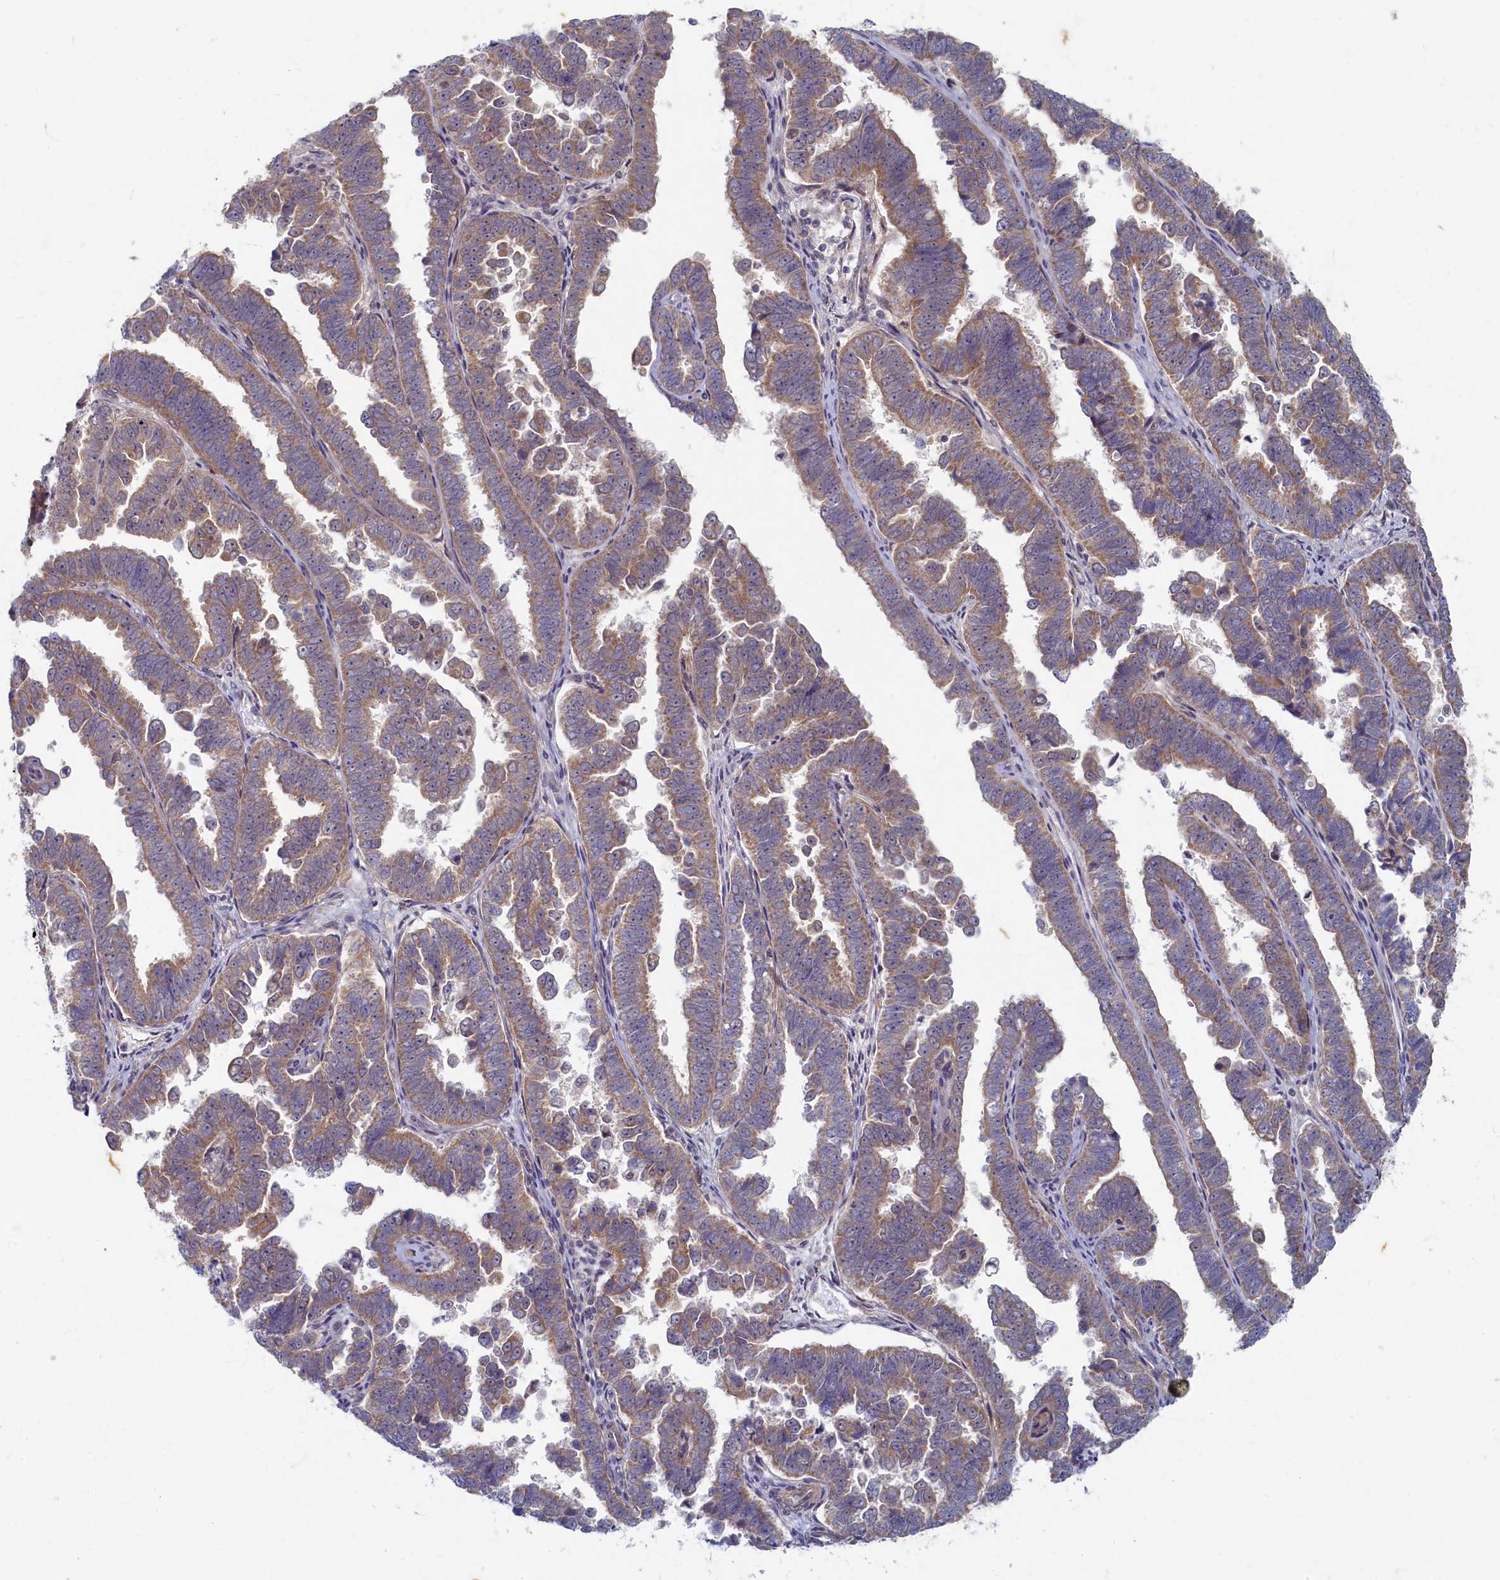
{"staining": {"intensity": "weak", "quantity": ">75%", "location": "cytoplasmic/membranous"}, "tissue": "endometrial cancer", "cell_type": "Tumor cells", "image_type": "cancer", "snomed": [{"axis": "morphology", "description": "Adenocarcinoma, NOS"}, {"axis": "topography", "description": "Endometrium"}], "caption": "Immunohistochemical staining of human endometrial adenocarcinoma shows weak cytoplasmic/membranous protein expression in about >75% of tumor cells.", "gene": "WDR59", "patient": {"sex": "female", "age": 75}}